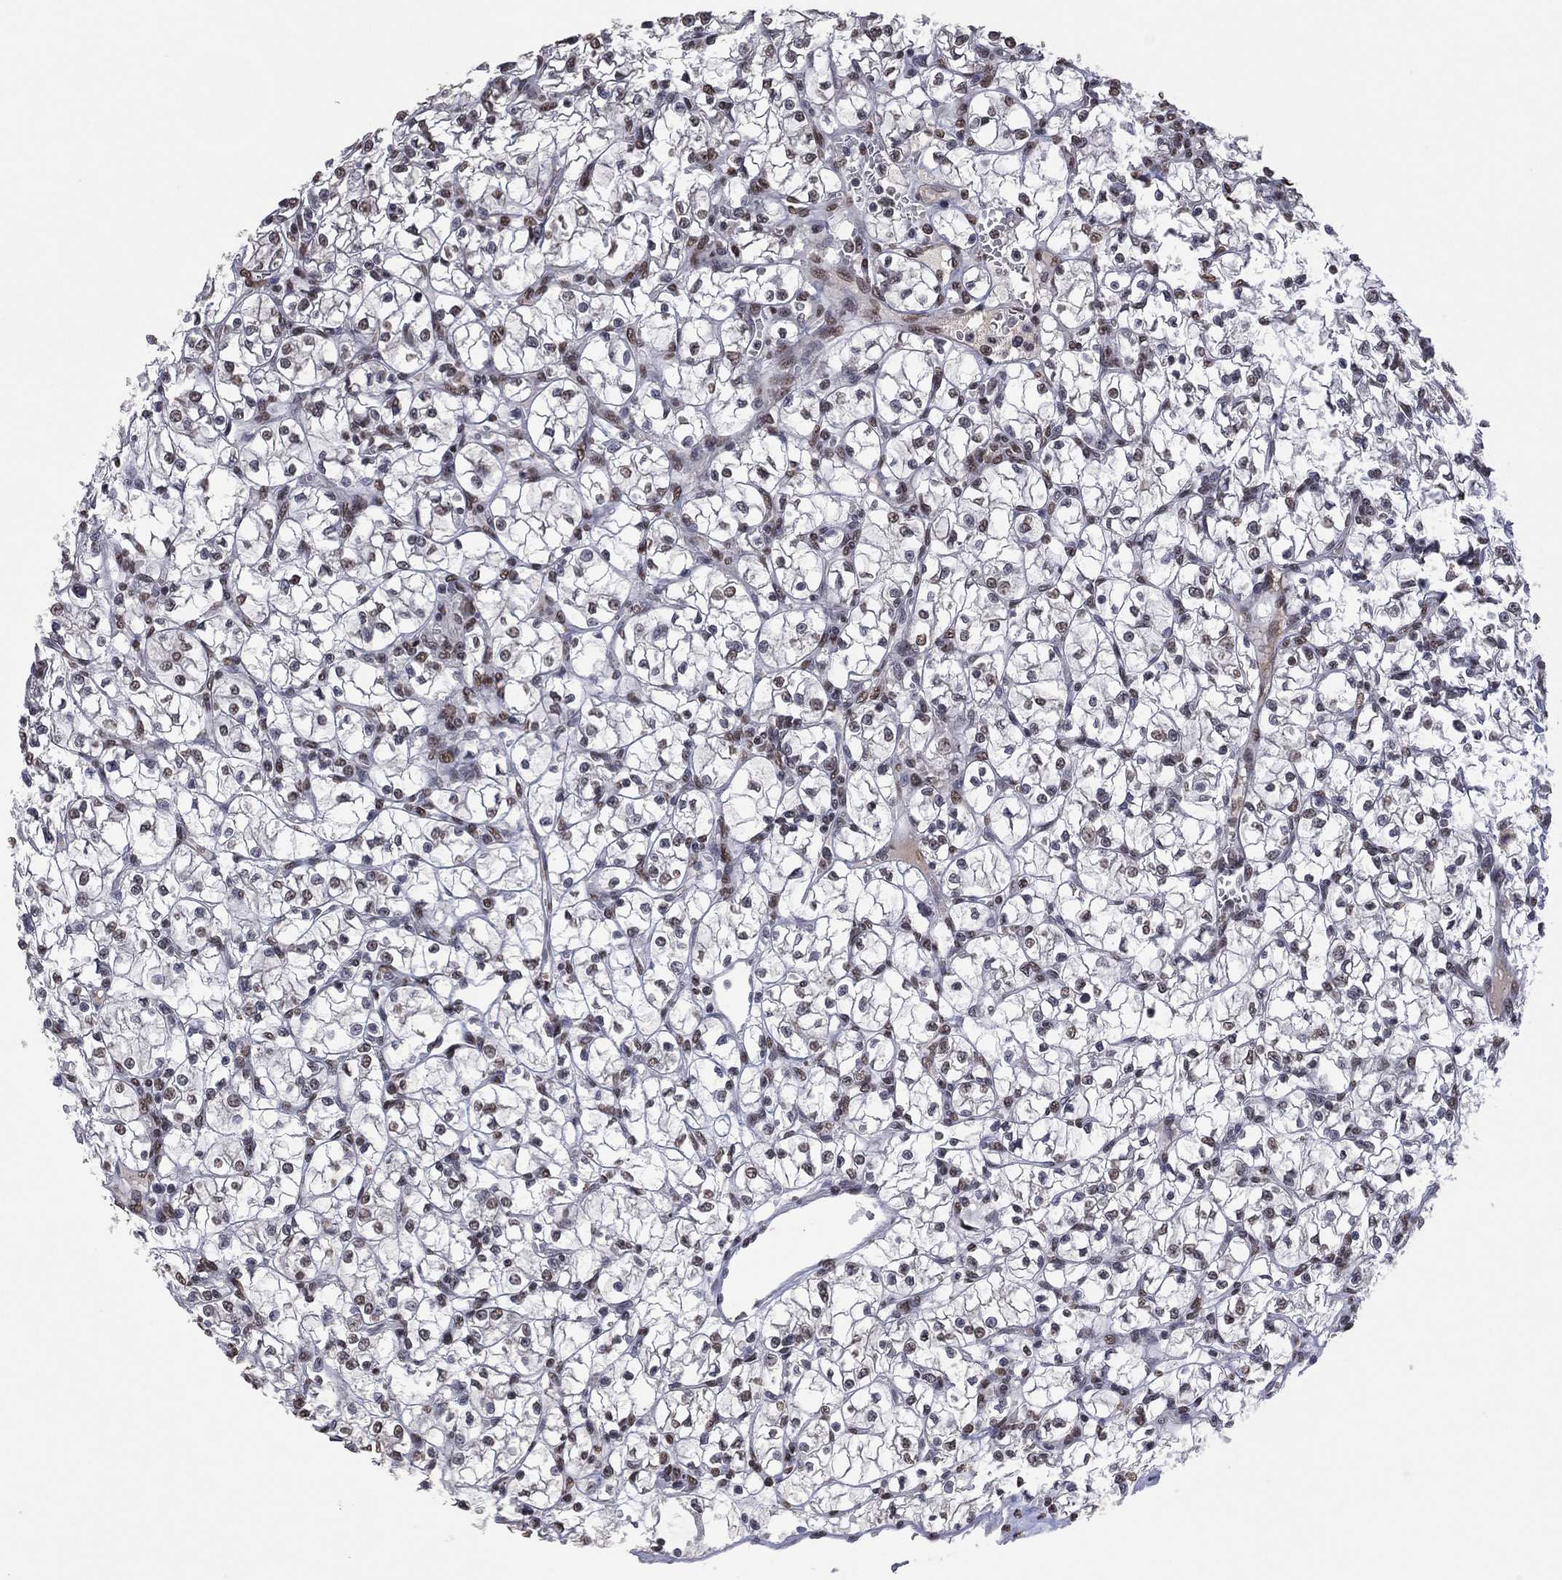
{"staining": {"intensity": "negative", "quantity": "none", "location": "none"}, "tissue": "renal cancer", "cell_type": "Tumor cells", "image_type": "cancer", "snomed": [{"axis": "morphology", "description": "Adenocarcinoma, NOS"}, {"axis": "topography", "description": "Kidney"}], "caption": "IHC image of neoplastic tissue: adenocarcinoma (renal) stained with DAB exhibits no significant protein expression in tumor cells.", "gene": "EHMT1", "patient": {"sex": "female", "age": 64}}